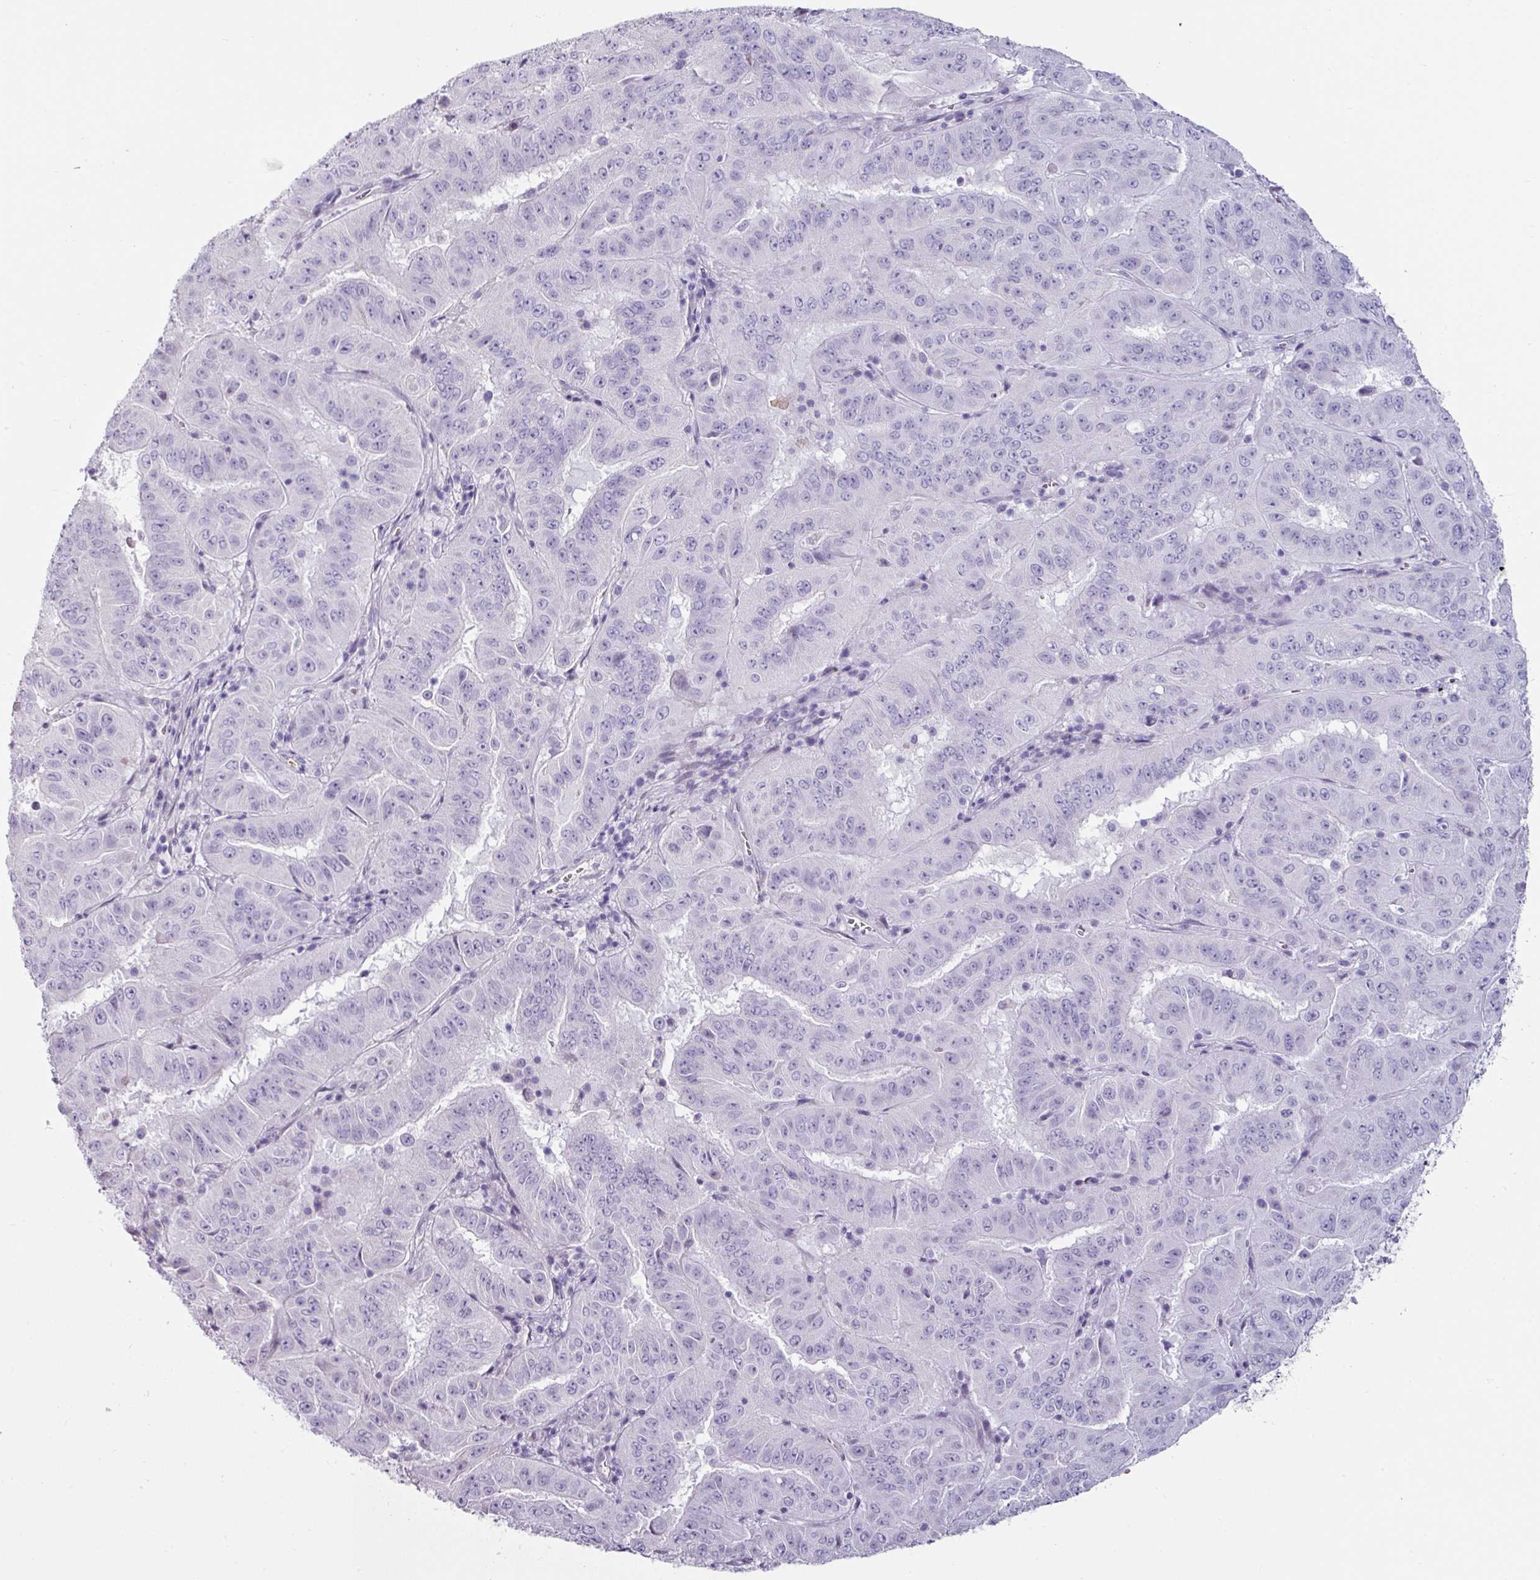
{"staining": {"intensity": "negative", "quantity": "none", "location": "none"}, "tissue": "pancreatic cancer", "cell_type": "Tumor cells", "image_type": "cancer", "snomed": [{"axis": "morphology", "description": "Adenocarcinoma, NOS"}, {"axis": "topography", "description": "Pancreas"}], "caption": "The IHC micrograph has no significant staining in tumor cells of pancreatic adenocarcinoma tissue.", "gene": "CLCA1", "patient": {"sex": "male", "age": 63}}